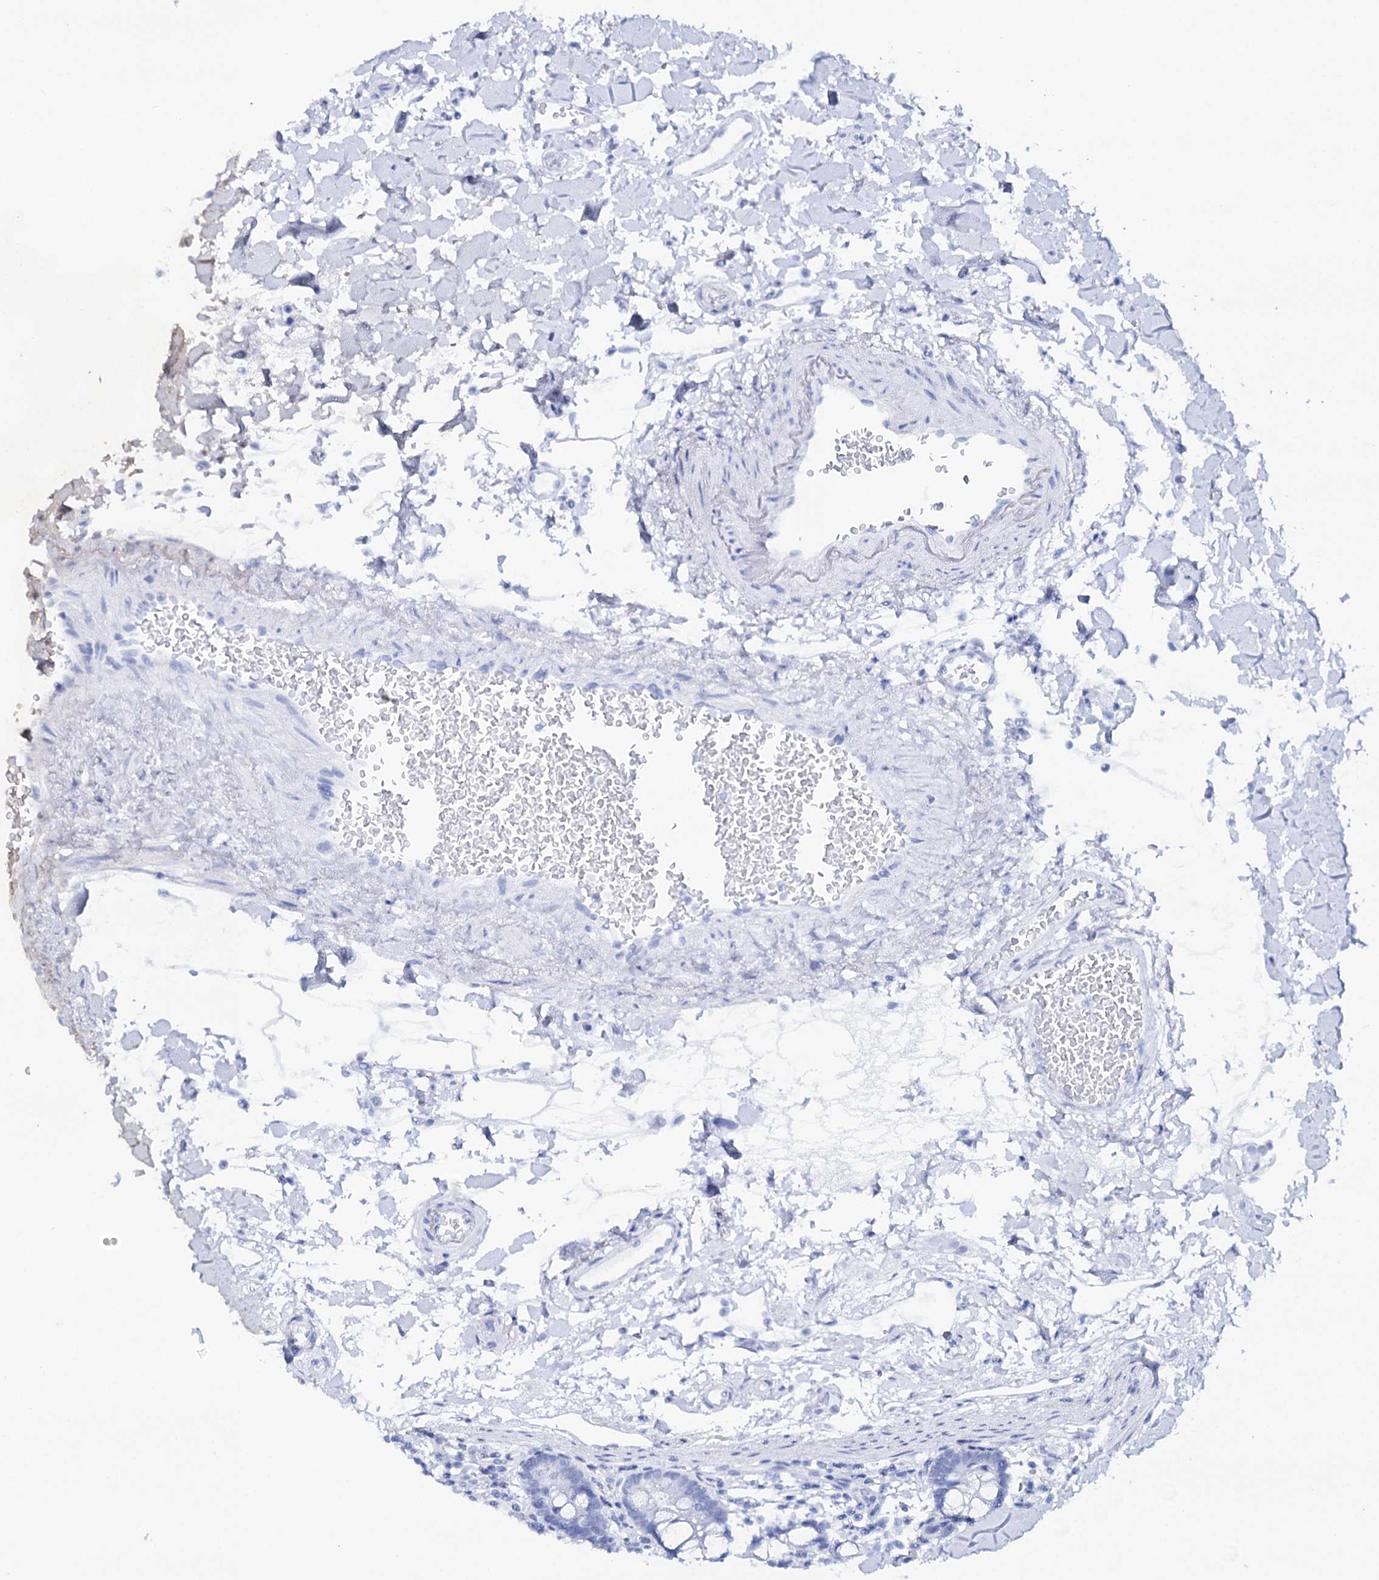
{"staining": {"intensity": "negative", "quantity": "none", "location": "none"}, "tissue": "small intestine", "cell_type": "Glandular cells", "image_type": "normal", "snomed": [{"axis": "morphology", "description": "Normal tissue, NOS"}, {"axis": "topography", "description": "Small intestine"}], "caption": "Small intestine stained for a protein using IHC shows no expression glandular cells.", "gene": "CSN3", "patient": {"sex": "female", "age": 84}}